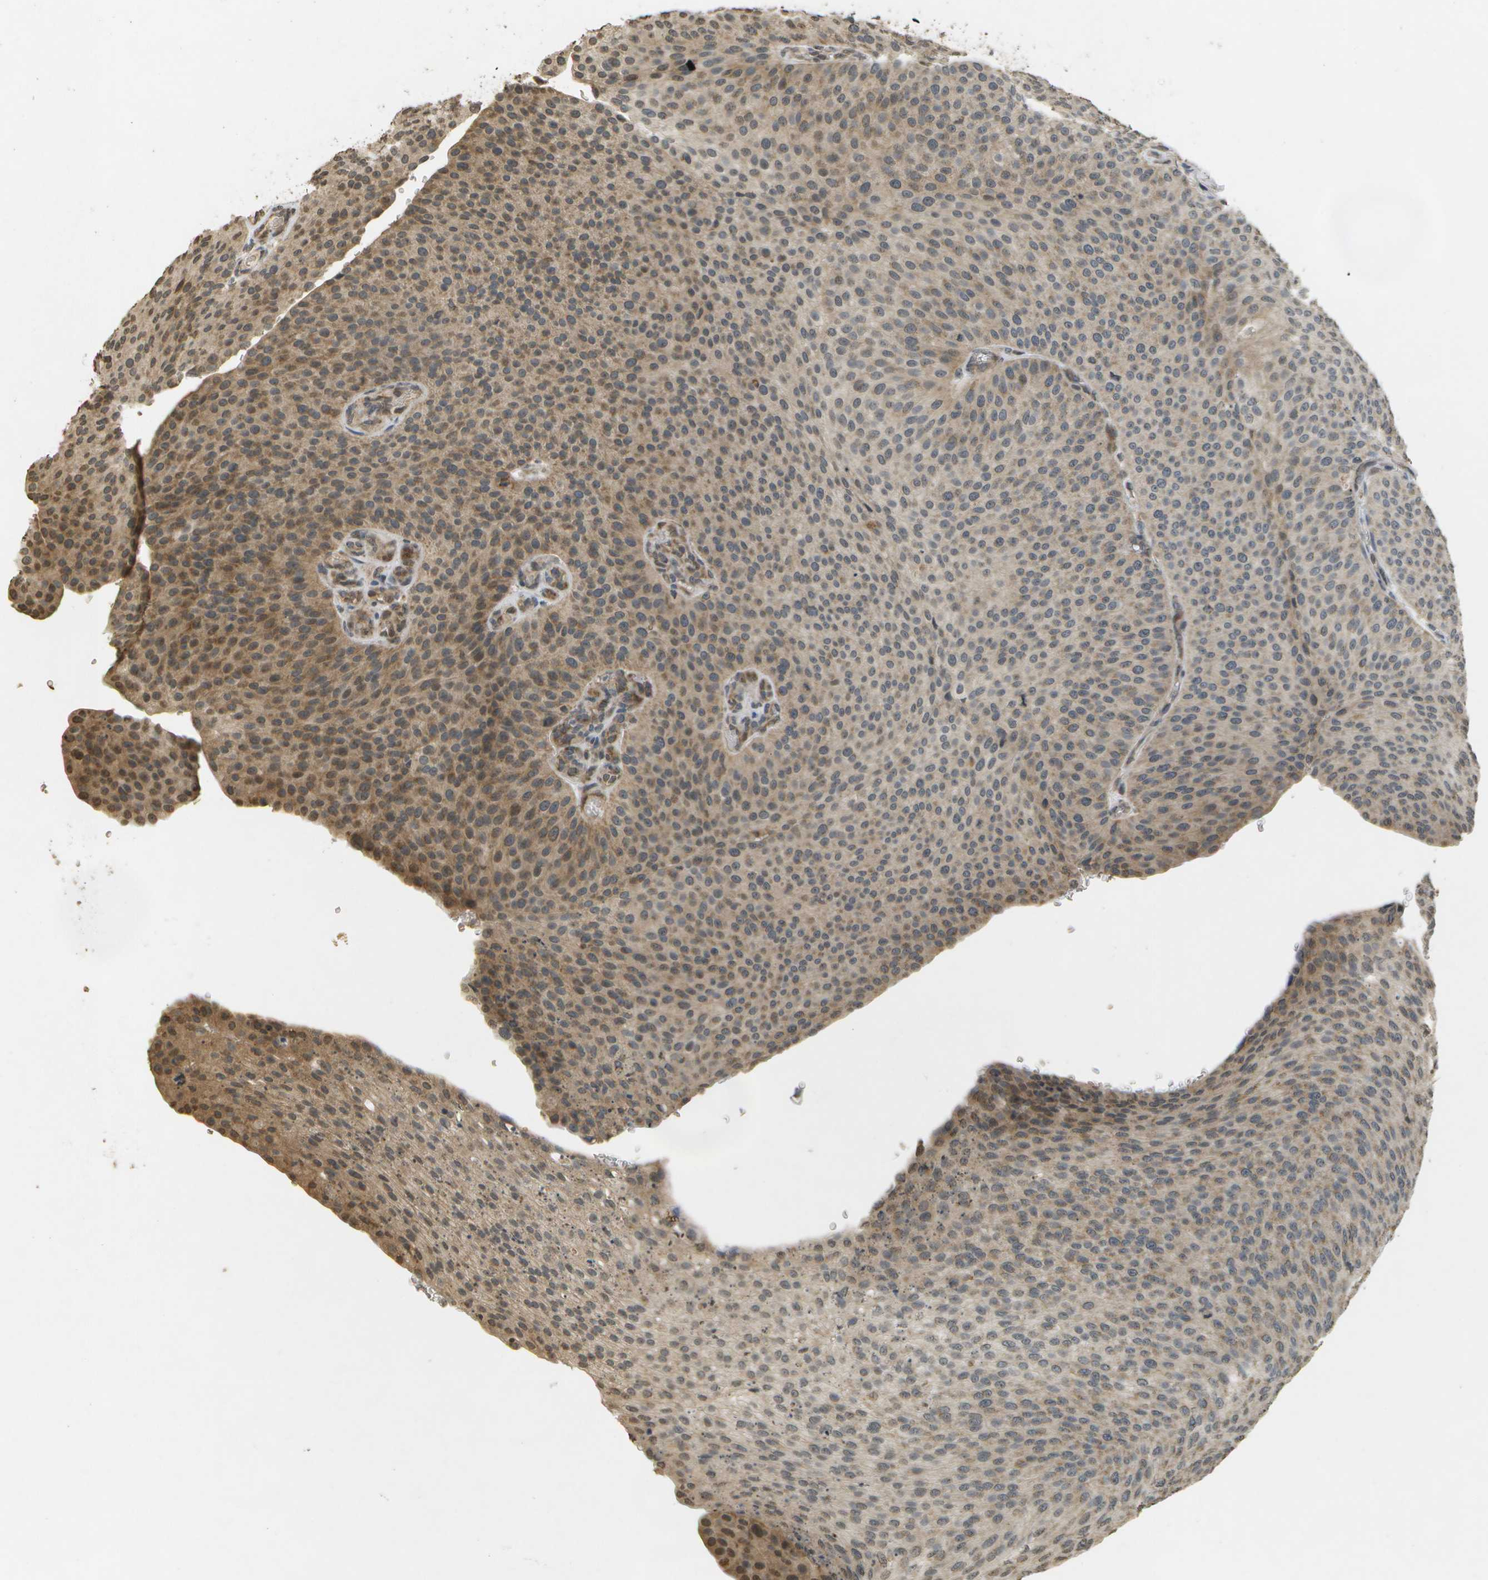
{"staining": {"intensity": "moderate", "quantity": ">75%", "location": "cytoplasmic/membranous"}, "tissue": "urothelial cancer", "cell_type": "Tumor cells", "image_type": "cancer", "snomed": [{"axis": "morphology", "description": "Urothelial carcinoma, Low grade"}, {"axis": "topography", "description": "Smooth muscle"}, {"axis": "topography", "description": "Urinary bladder"}], "caption": "A photomicrograph showing moderate cytoplasmic/membranous positivity in approximately >75% of tumor cells in urothelial carcinoma (low-grade), as visualized by brown immunohistochemical staining.", "gene": "RAB21", "patient": {"sex": "male", "age": 60}}